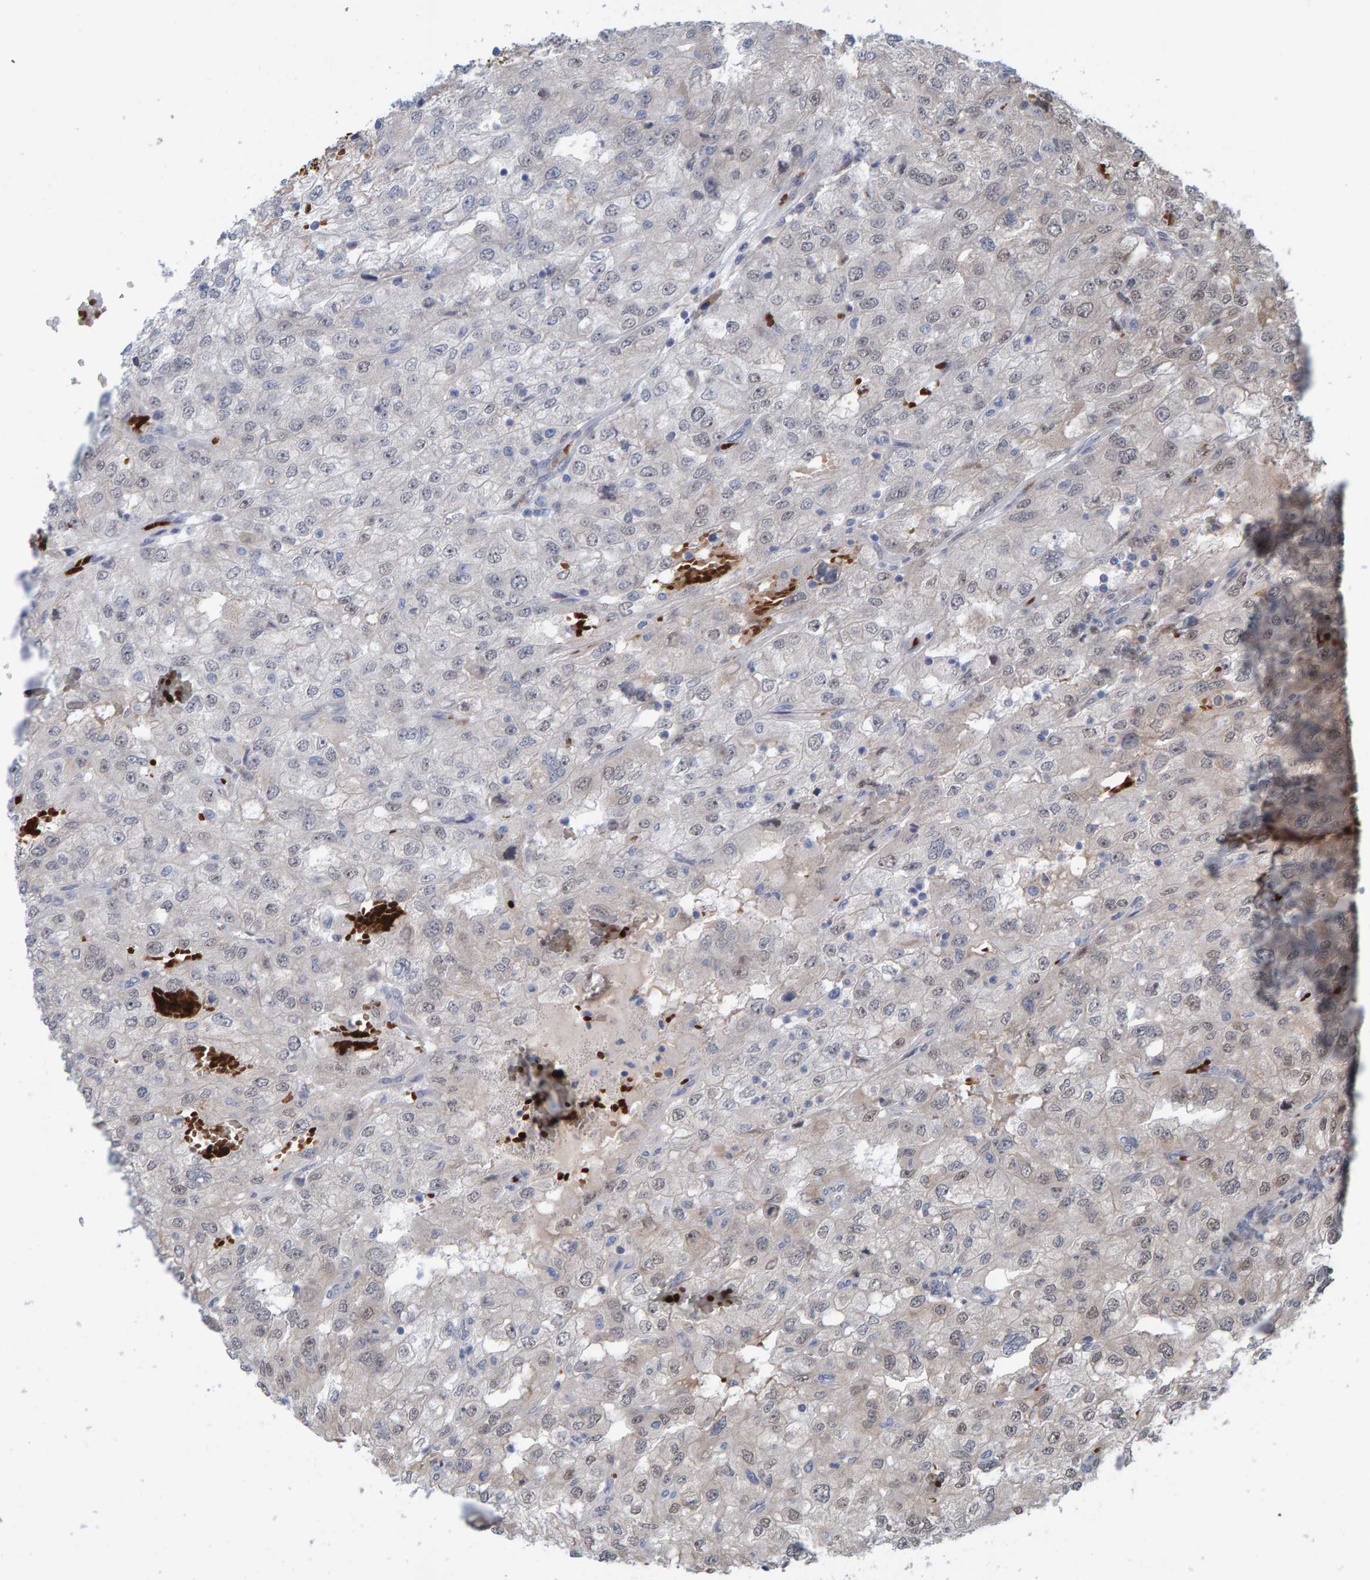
{"staining": {"intensity": "negative", "quantity": "none", "location": "none"}, "tissue": "renal cancer", "cell_type": "Tumor cells", "image_type": "cancer", "snomed": [{"axis": "morphology", "description": "Adenocarcinoma, NOS"}, {"axis": "topography", "description": "Kidney"}], "caption": "DAB (3,3'-diaminobenzidine) immunohistochemical staining of human renal adenocarcinoma displays no significant positivity in tumor cells.", "gene": "MFSD6L", "patient": {"sex": "female", "age": 54}}